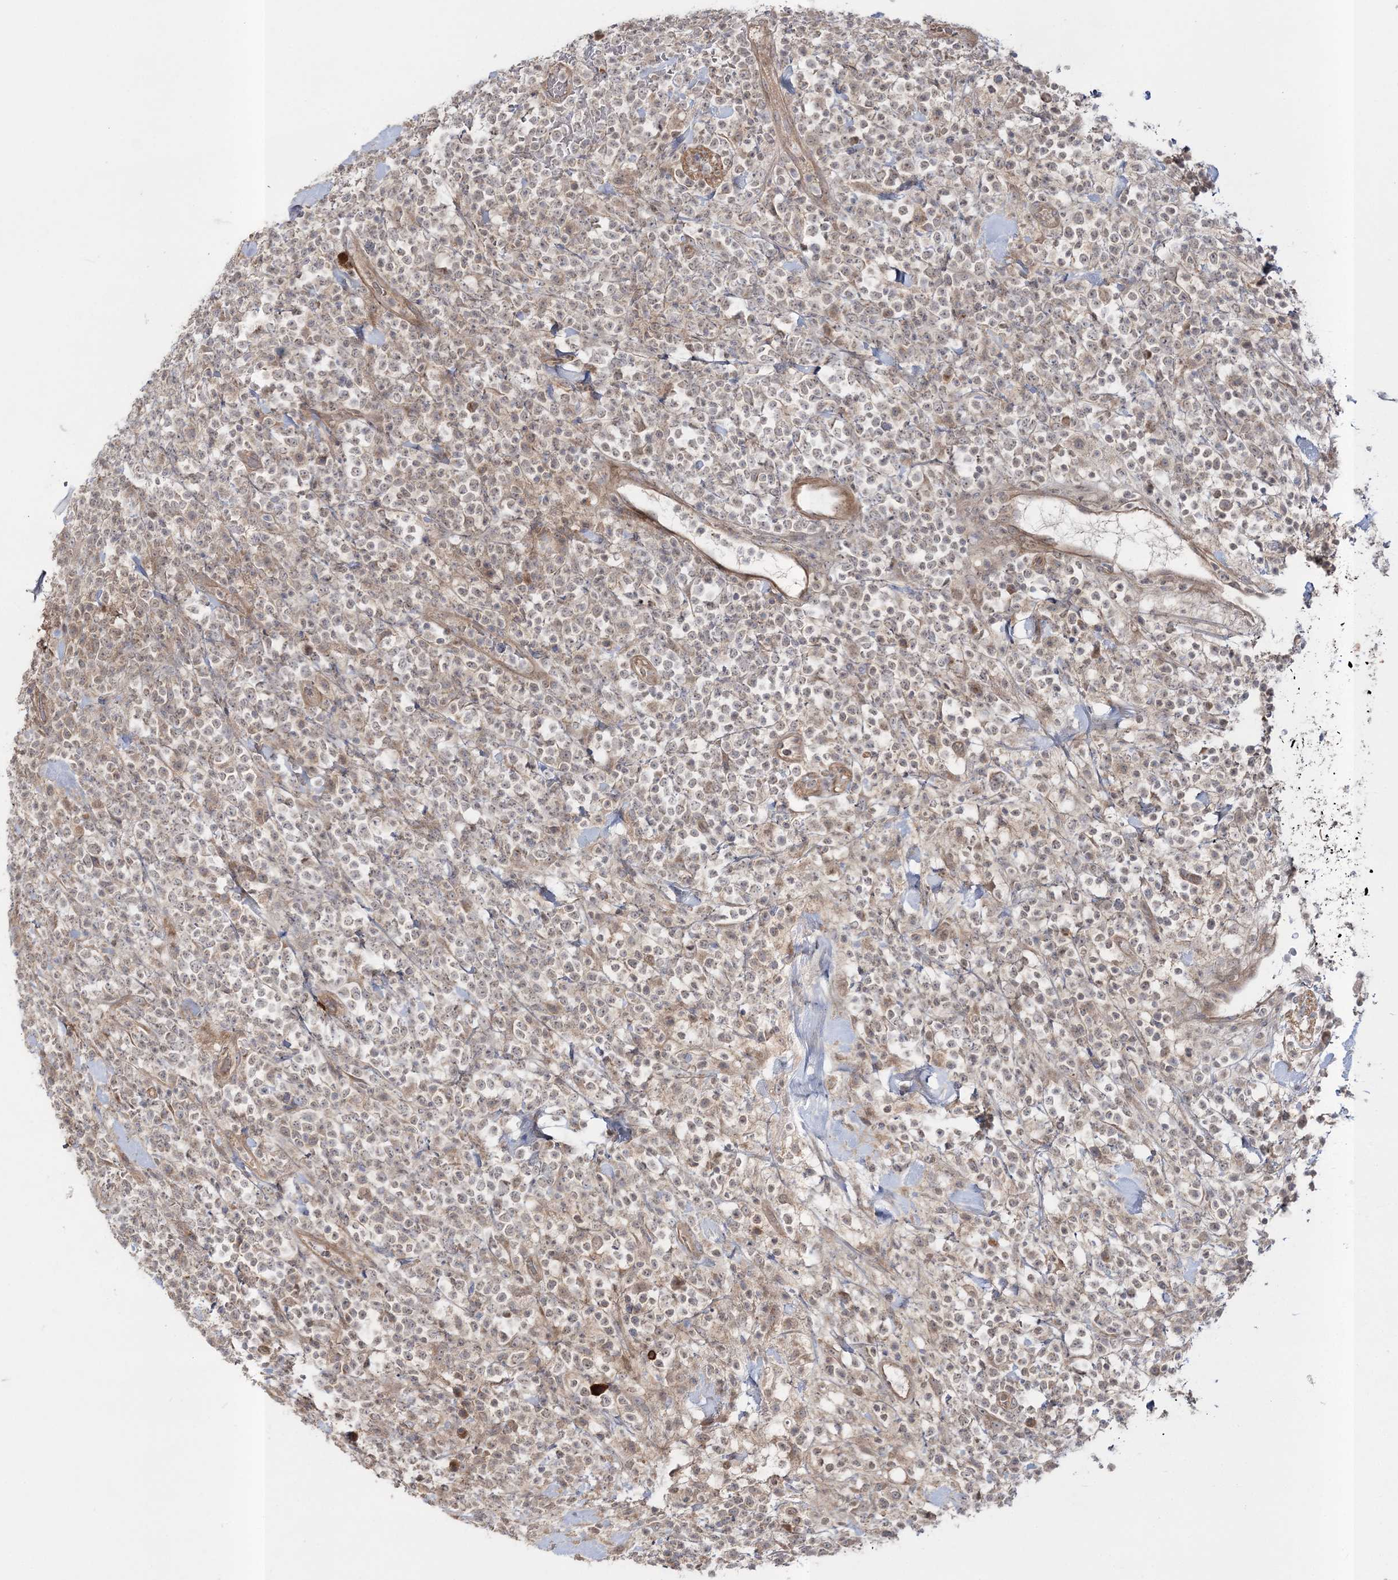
{"staining": {"intensity": "weak", "quantity": "25%-75%", "location": "nuclear"}, "tissue": "lymphoma", "cell_type": "Tumor cells", "image_type": "cancer", "snomed": [{"axis": "morphology", "description": "Malignant lymphoma, non-Hodgkin's type, High grade"}, {"axis": "topography", "description": "Colon"}], "caption": "Human lymphoma stained for a protein (brown) shows weak nuclear positive staining in about 25%-75% of tumor cells.", "gene": "MOCS2", "patient": {"sex": "female", "age": 53}}